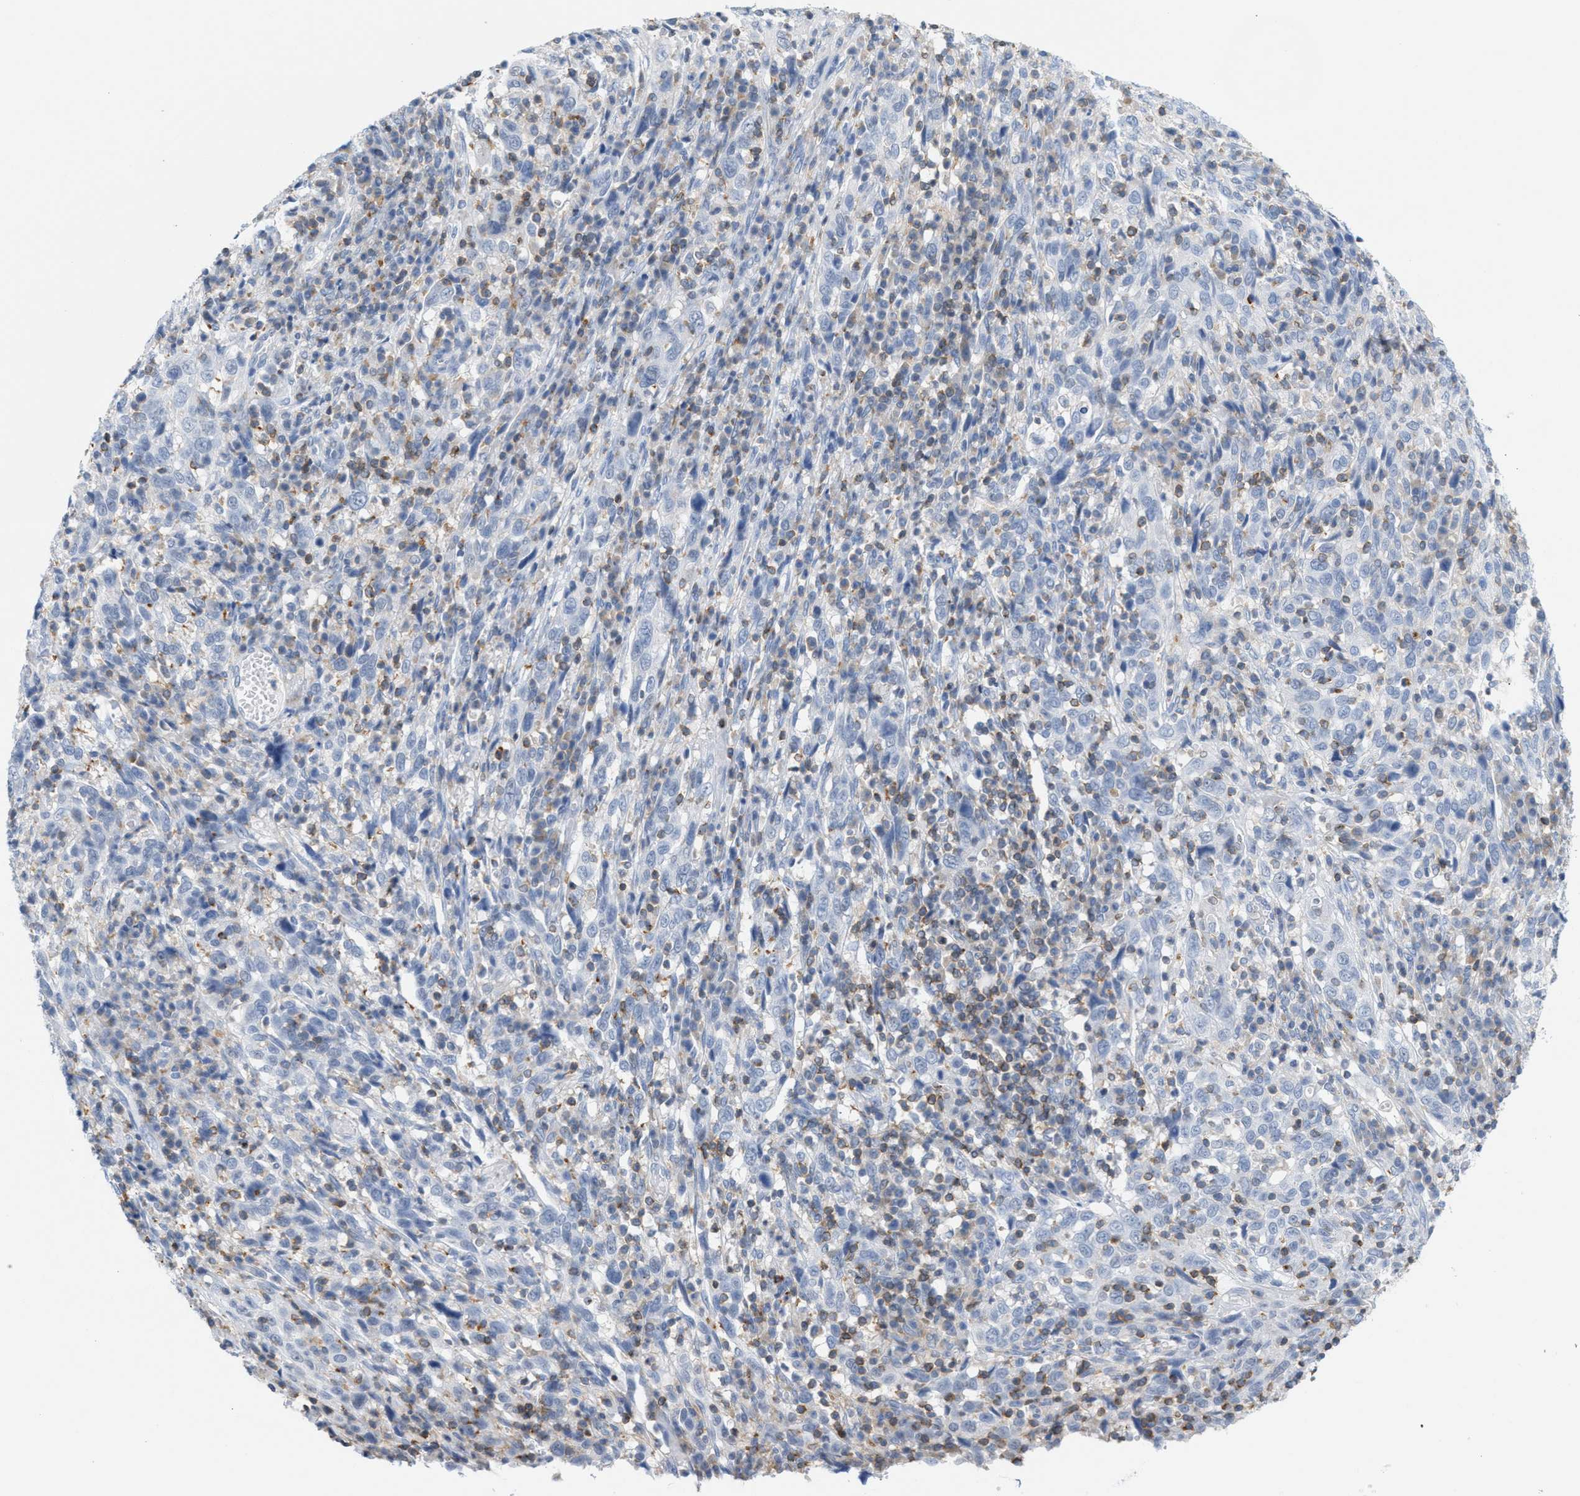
{"staining": {"intensity": "negative", "quantity": "none", "location": "none"}, "tissue": "cervical cancer", "cell_type": "Tumor cells", "image_type": "cancer", "snomed": [{"axis": "morphology", "description": "Squamous cell carcinoma, NOS"}, {"axis": "topography", "description": "Cervix"}], "caption": "Tumor cells are negative for brown protein staining in squamous cell carcinoma (cervical). (Stains: DAB immunohistochemistry with hematoxylin counter stain, Microscopy: brightfield microscopy at high magnification).", "gene": "IL16", "patient": {"sex": "female", "age": 46}}